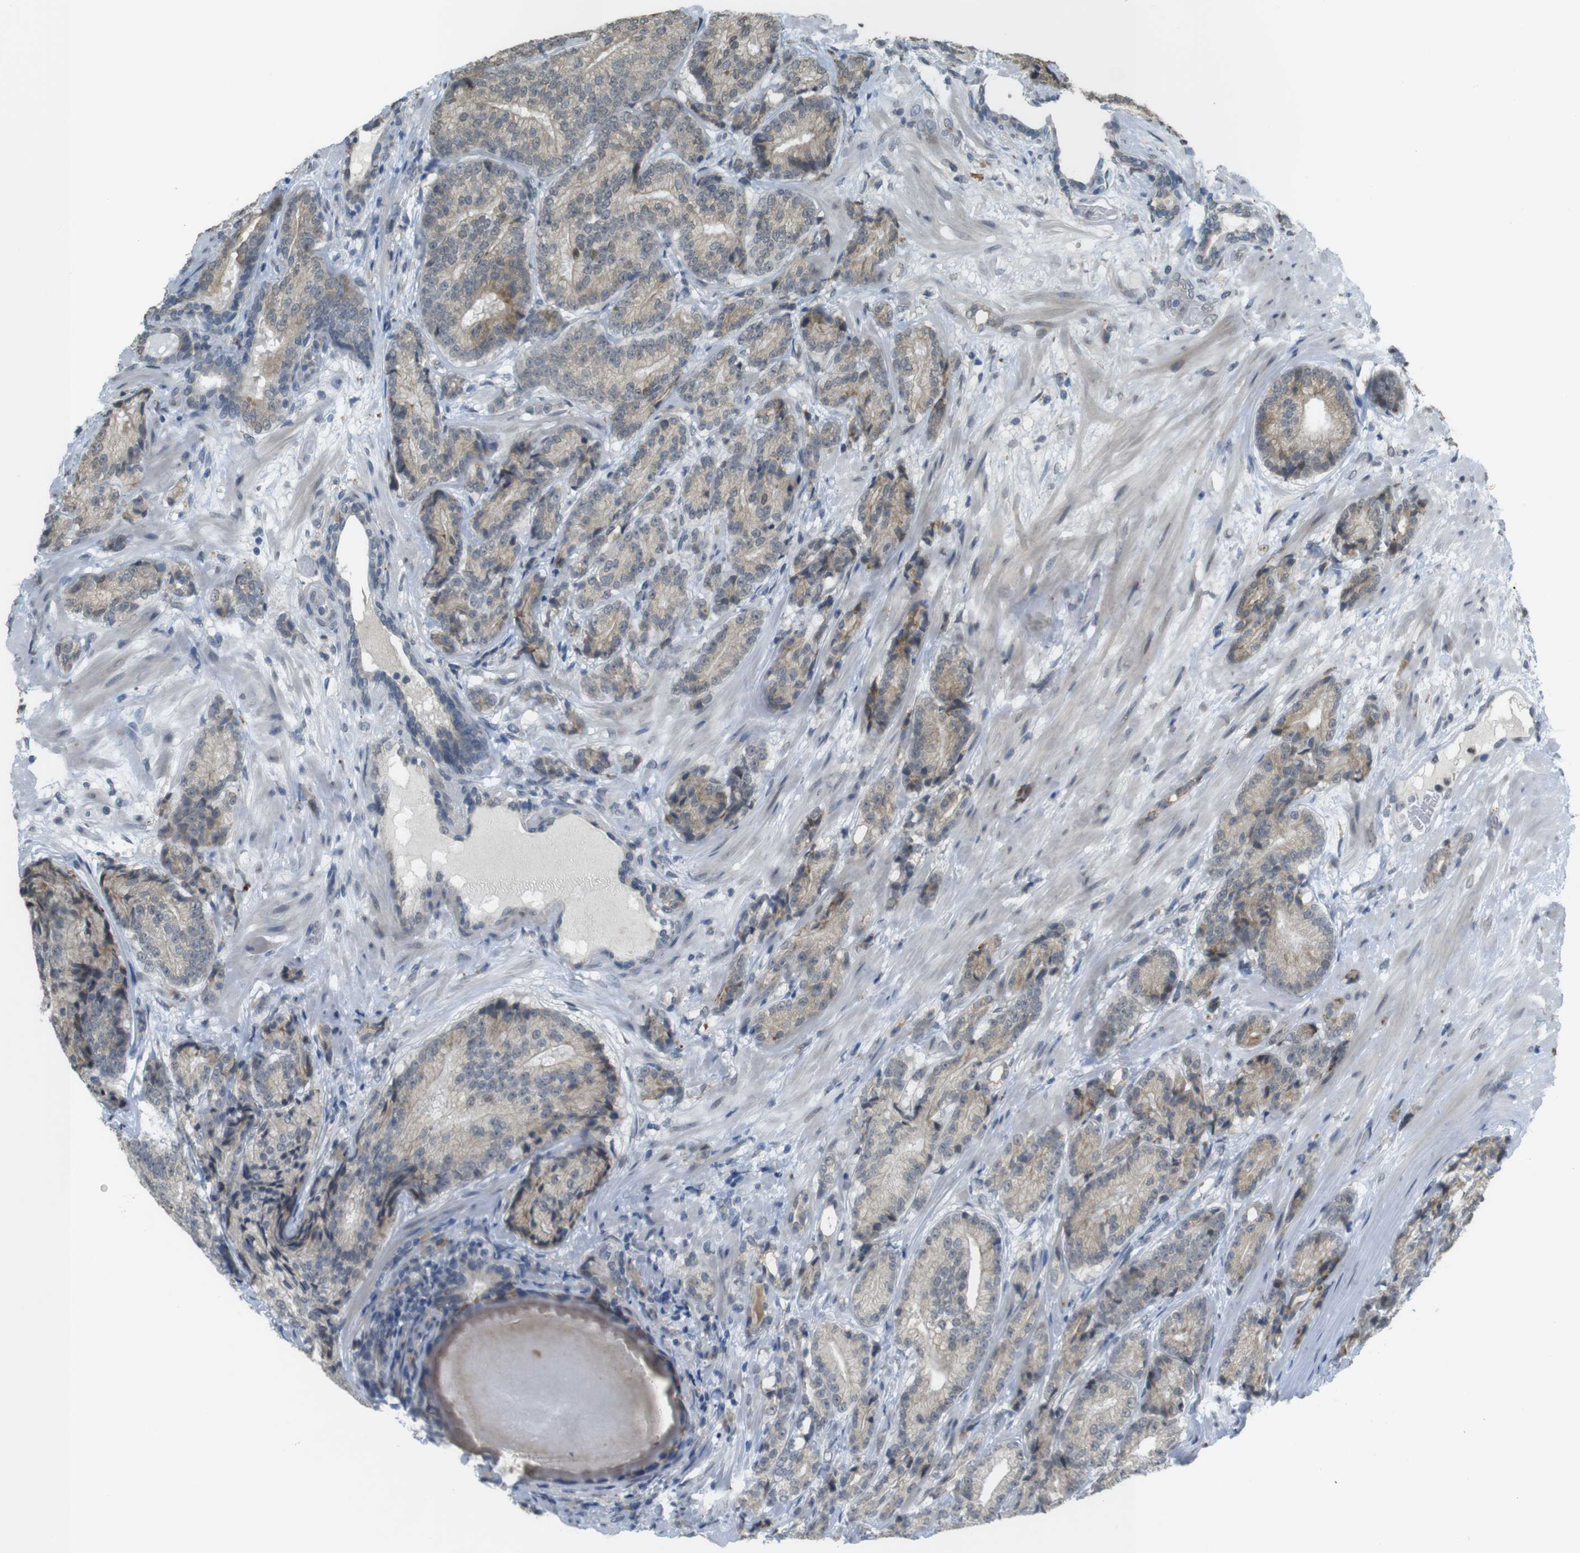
{"staining": {"intensity": "weak", "quantity": ">75%", "location": "cytoplasmic/membranous"}, "tissue": "prostate cancer", "cell_type": "Tumor cells", "image_type": "cancer", "snomed": [{"axis": "morphology", "description": "Adenocarcinoma, High grade"}, {"axis": "topography", "description": "Prostate"}], "caption": "The micrograph exhibits immunohistochemical staining of high-grade adenocarcinoma (prostate). There is weak cytoplasmic/membranous positivity is present in approximately >75% of tumor cells.", "gene": "FZD10", "patient": {"sex": "male", "age": 61}}